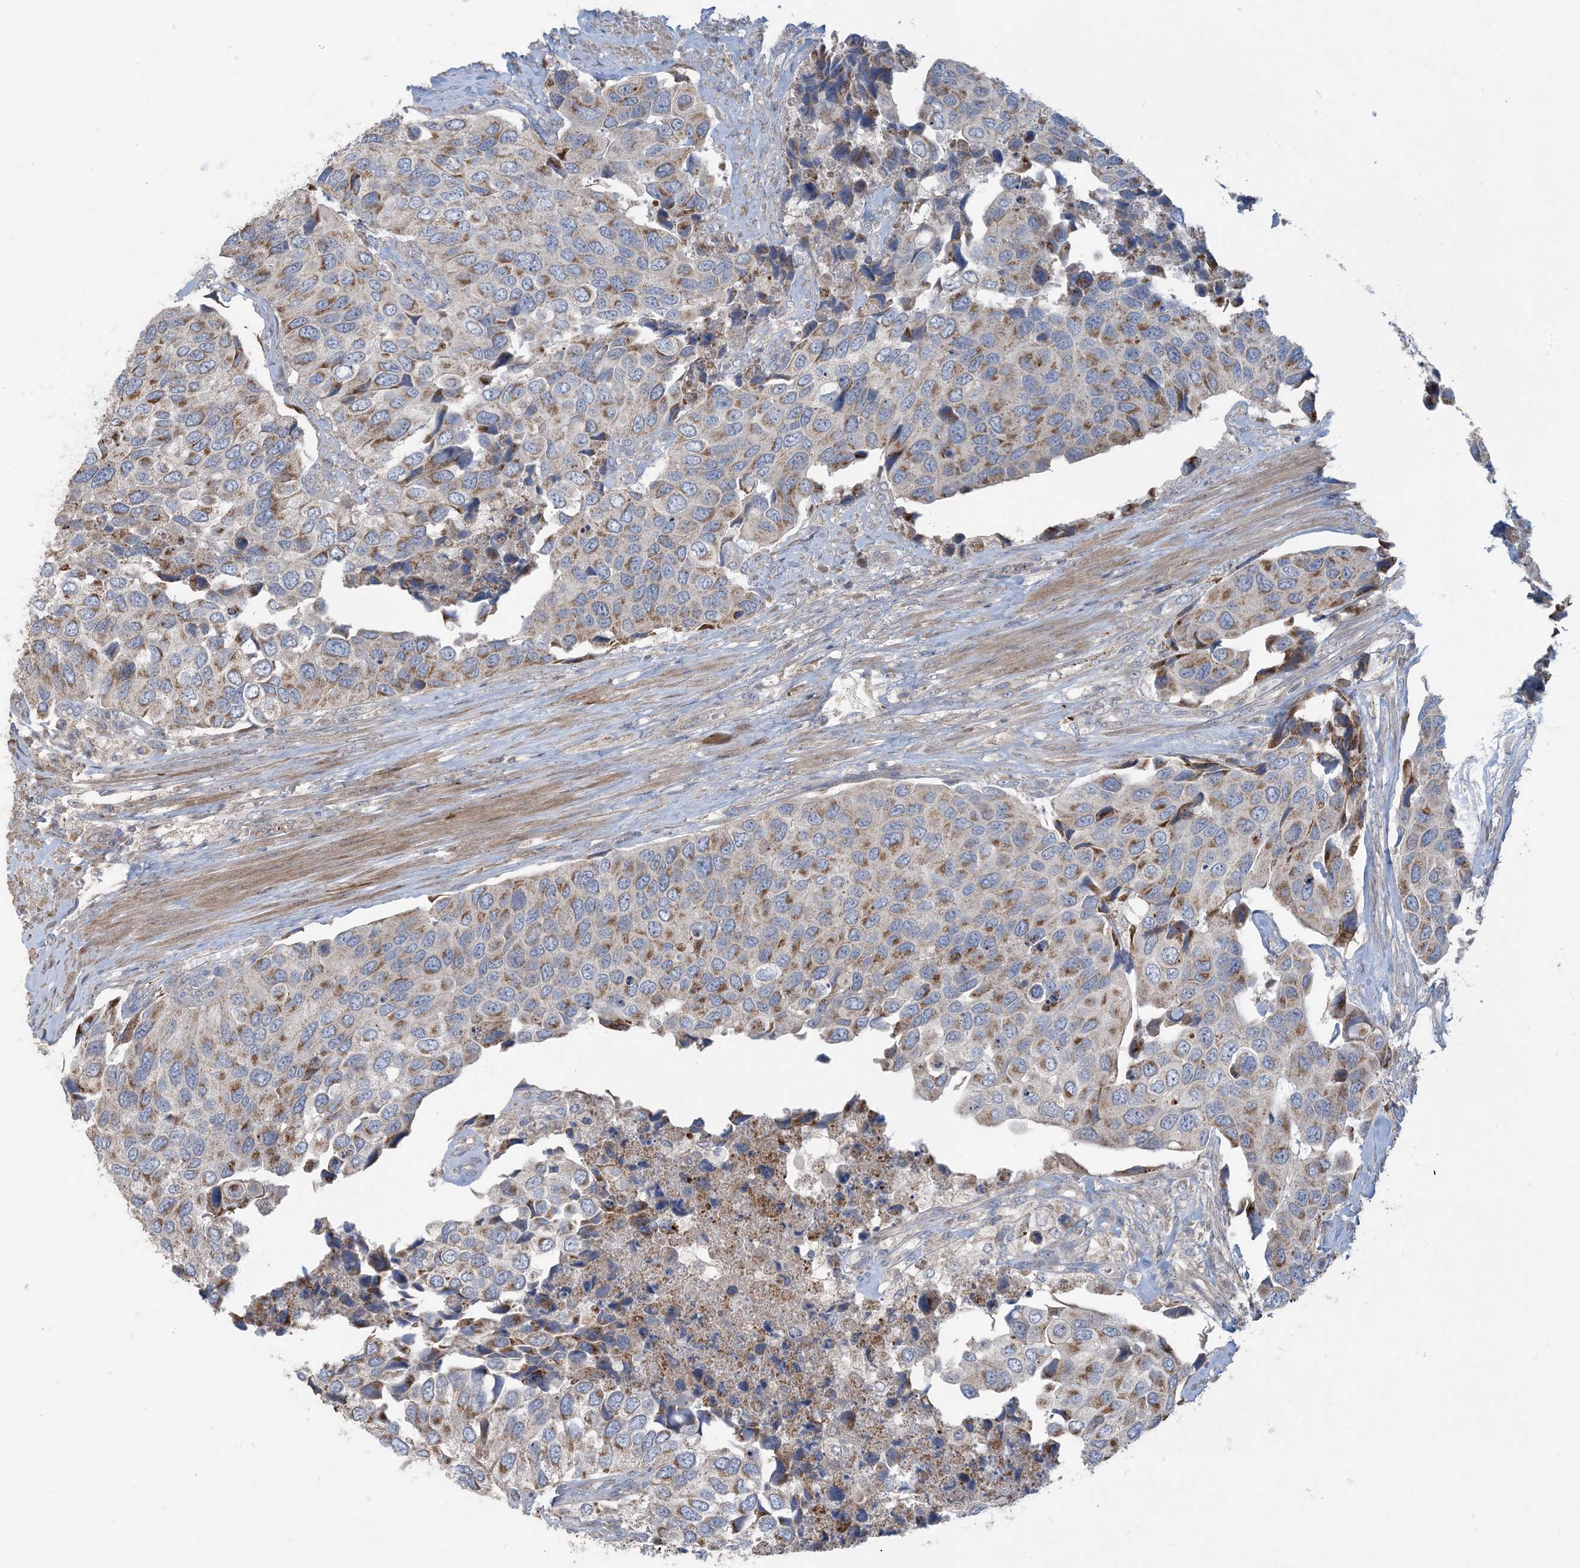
{"staining": {"intensity": "moderate", "quantity": ">75%", "location": "cytoplasmic/membranous"}, "tissue": "urothelial cancer", "cell_type": "Tumor cells", "image_type": "cancer", "snomed": [{"axis": "morphology", "description": "Urothelial carcinoma, High grade"}, {"axis": "topography", "description": "Urinary bladder"}], "caption": "Immunohistochemical staining of human urothelial cancer shows medium levels of moderate cytoplasmic/membranous protein expression in approximately >75% of tumor cells.", "gene": "ECHDC1", "patient": {"sex": "male", "age": 74}}